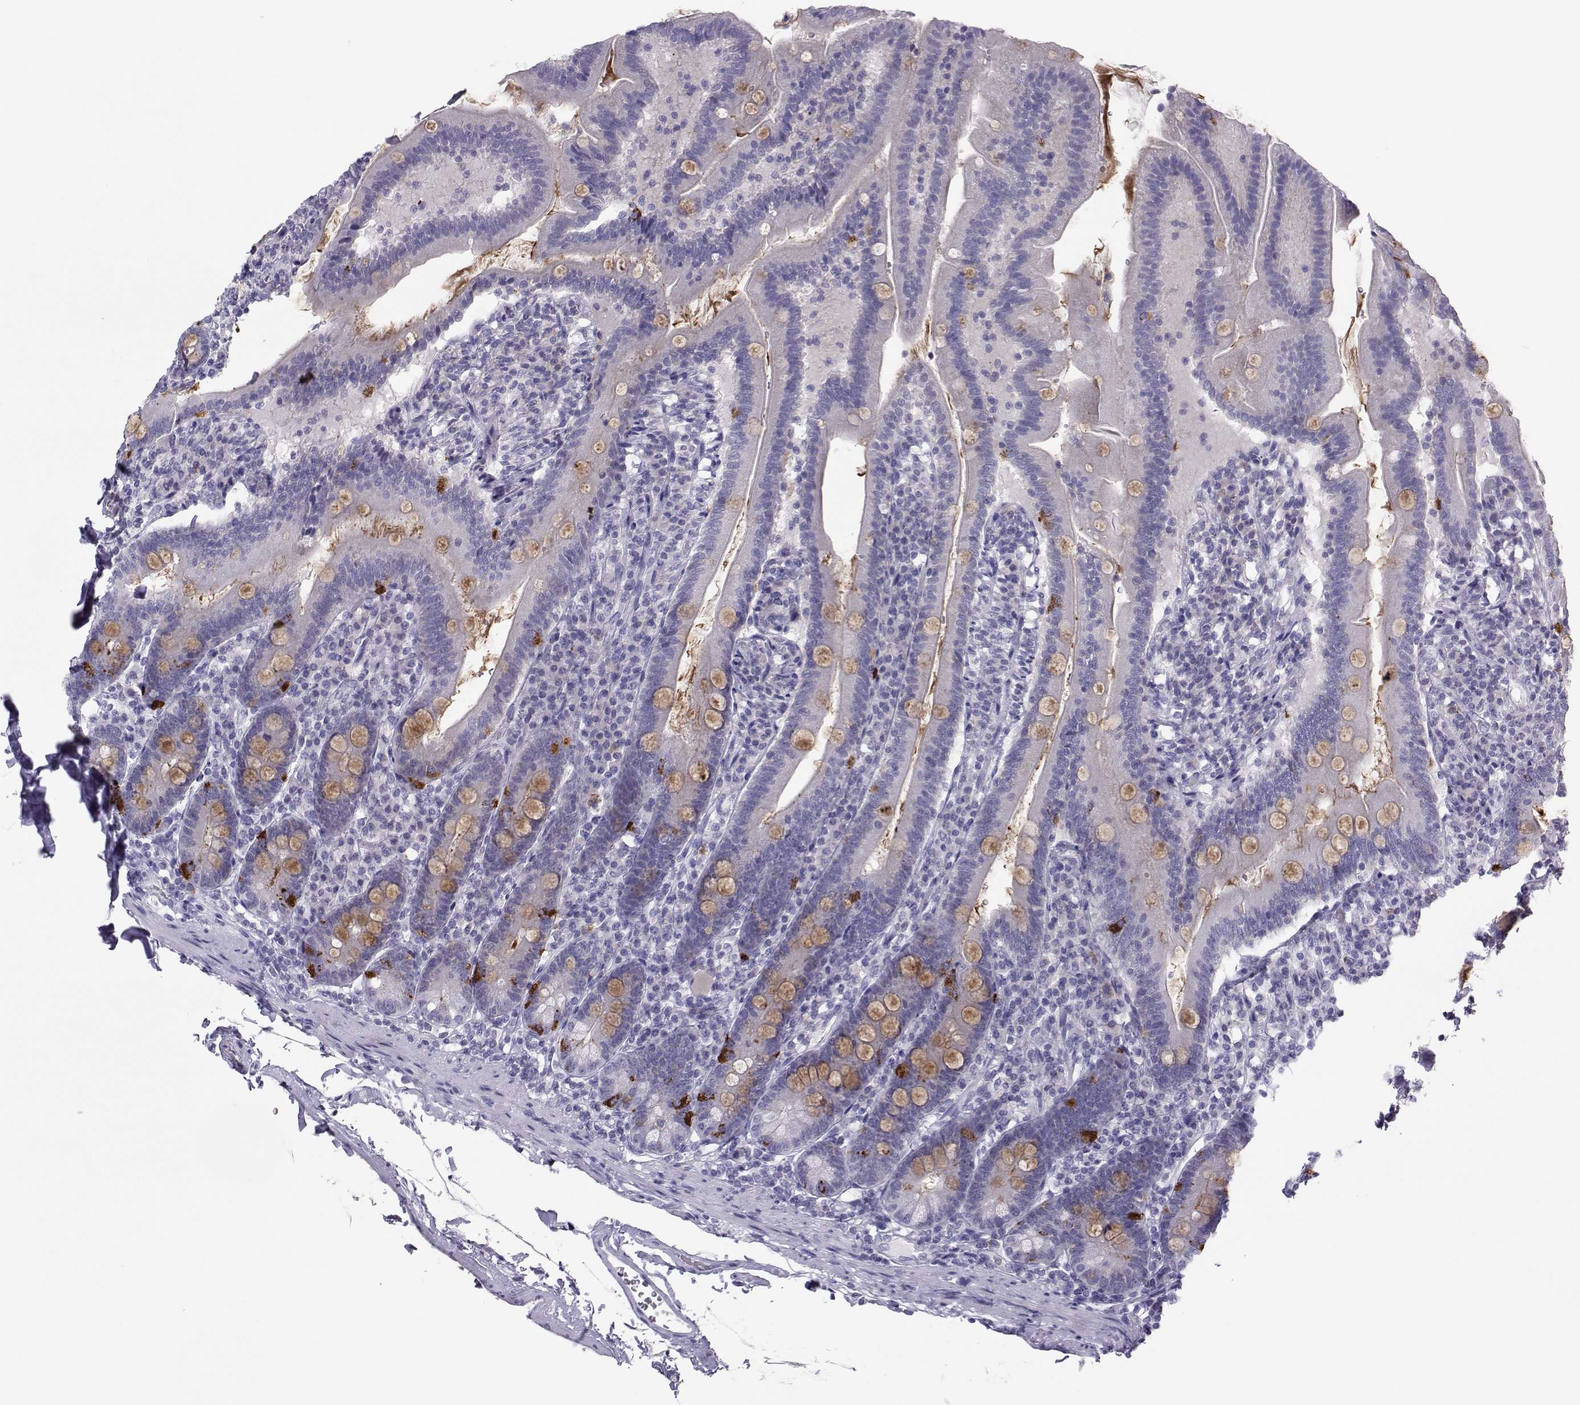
{"staining": {"intensity": "moderate", "quantity": "<25%", "location": "cytoplasmic/membranous"}, "tissue": "duodenum", "cell_type": "Glandular cells", "image_type": "normal", "snomed": [{"axis": "morphology", "description": "Normal tissue, NOS"}, {"axis": "topography", "description": "Duodenum"}], "caption": "A photomicrograph of duodenum stained for a protein shows moderate cytoplasmic/membranous brown staining in glandular cells.", "gene": "TRPM7", "patient": {"sex": "female", "age": 67}}